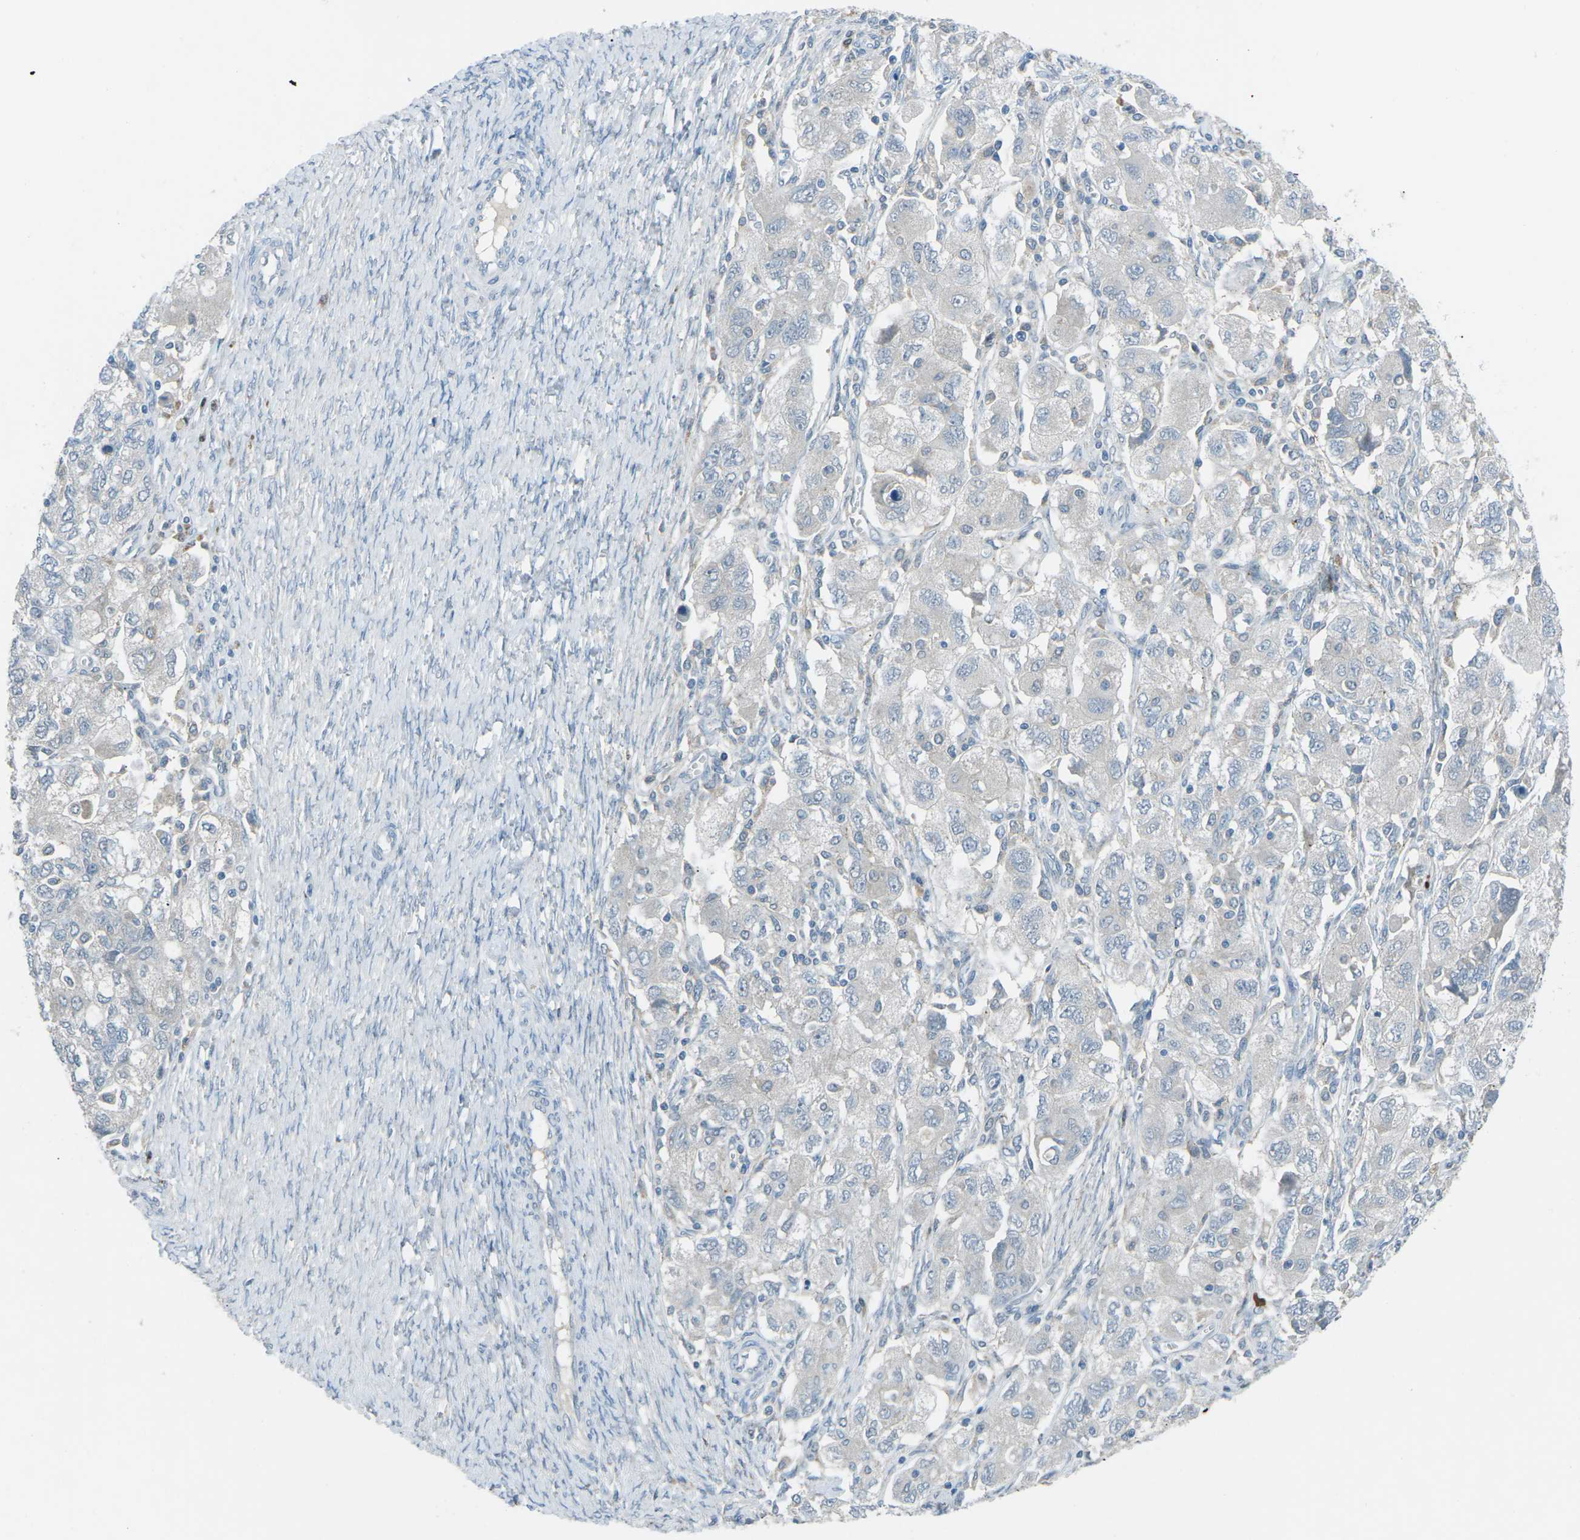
{"staining": {"intensity": "negative", "quantity": "none", "location": "none"}, "tissue": "ovarian cancer", "cell_type": "Tumor cells", "image_type": "cancer", "snomed": [{"axis": "morphology", "description": "Carcinoma, NOS"}, {"axis": "morphology", "description": "Cystadenocarcinoma, serous, NOS"}, {"axis": "topography", "description": "Ovary"}], "caption": "Immunohistochemical staining of ovarian cancer (serous cystadenocarcinoma) displays no significant staining in tumor cells.", "gene": "PRKCA", "patient": {"sex": "female", "age": 69}}